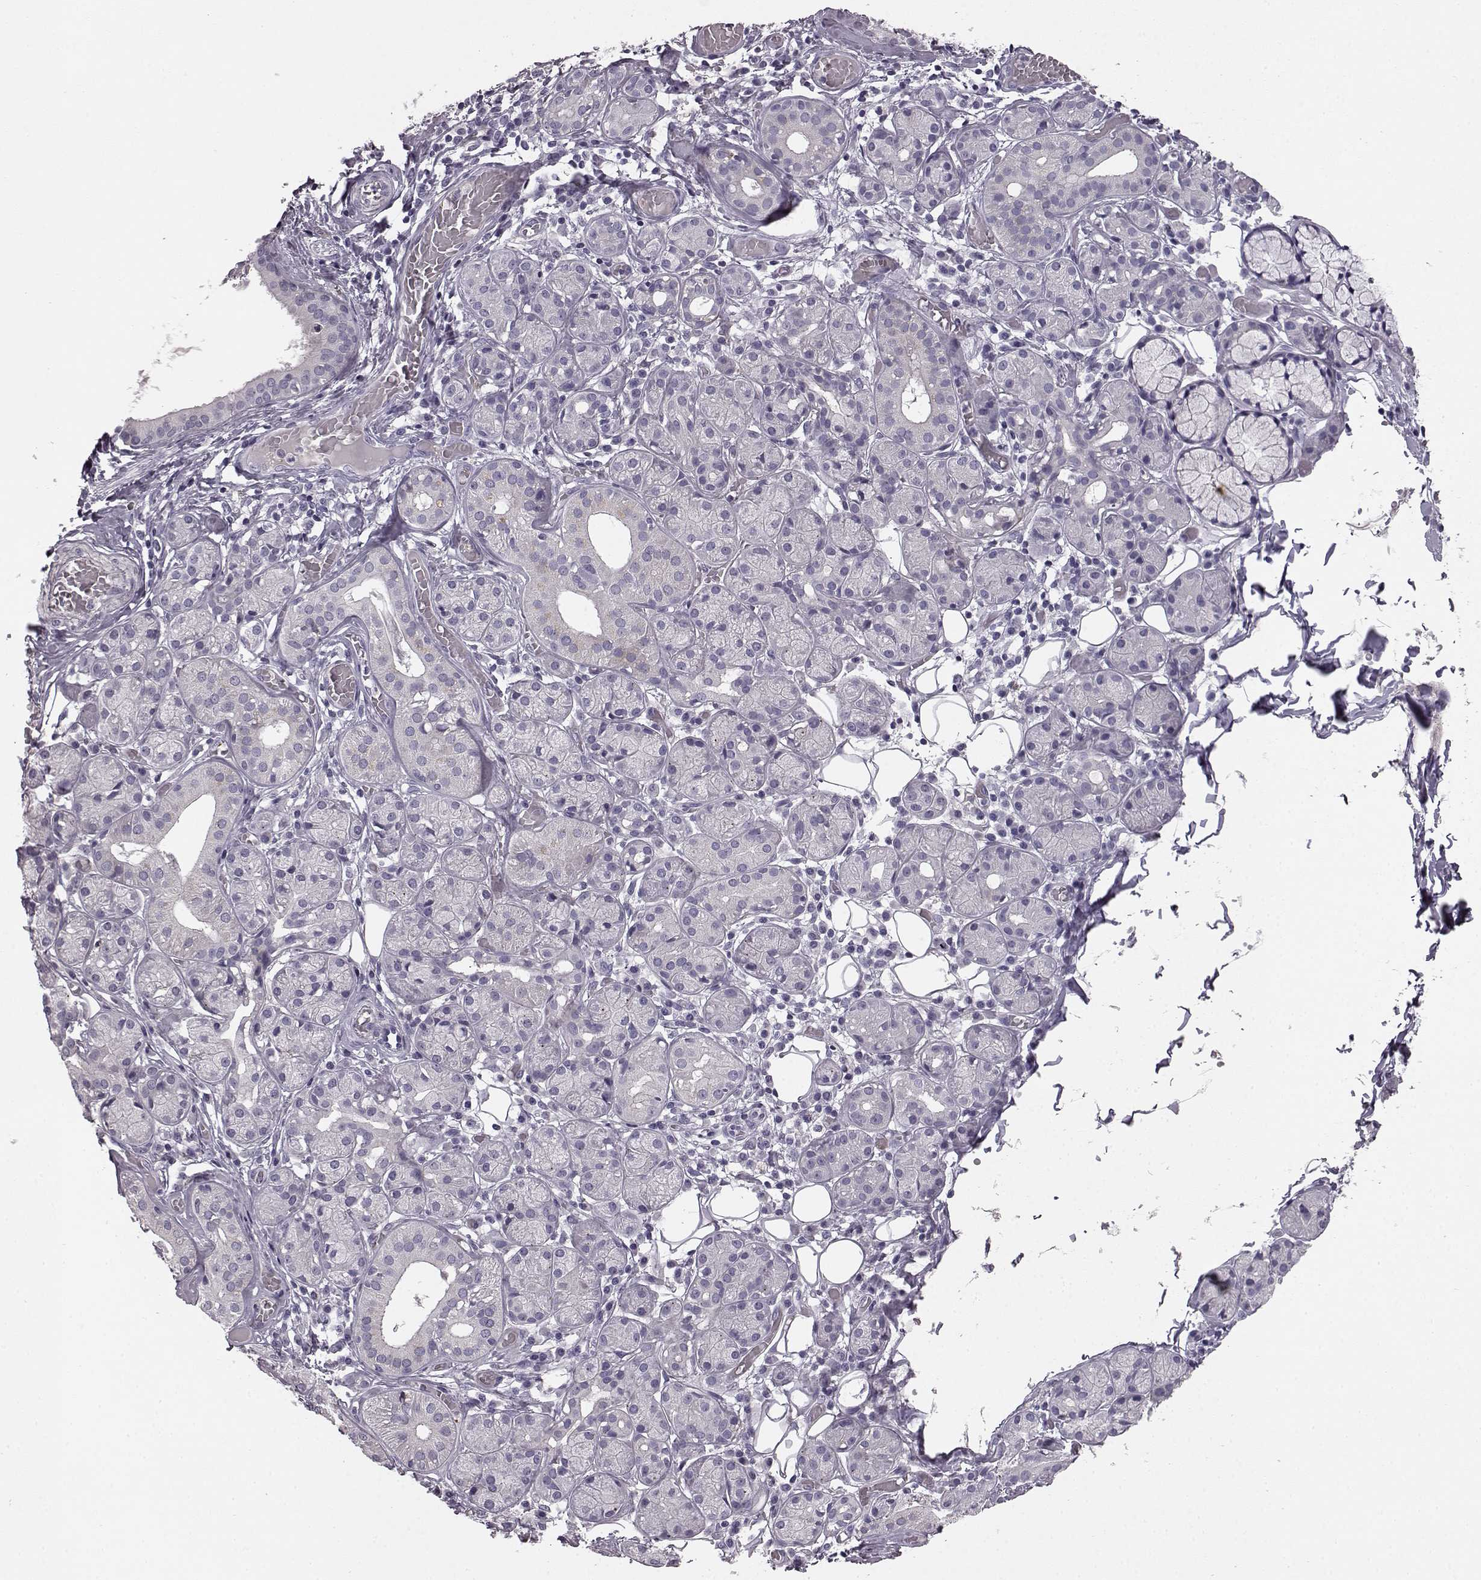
{"staining": {"intensity": "negative", "quantity": "none", "location": "none"}, "tissue": "salivary gland", "cell_type": "Glandular cells", "image_type": "normal", "snomed": [{"axis": "morphology", "description": "Normal tissue, NOS"}, {"axis": "topography", "description": "Salivary gland"}, {"axis": "topography", "description": "Peripheral nerve tissue"}], "caption": "DAB immunohistochemical staining of unremarkable human salivary gland shows no significant positivity in glandular cells.", "gene": "KRT81", "patient": {"sex": "male", "age": 71}}